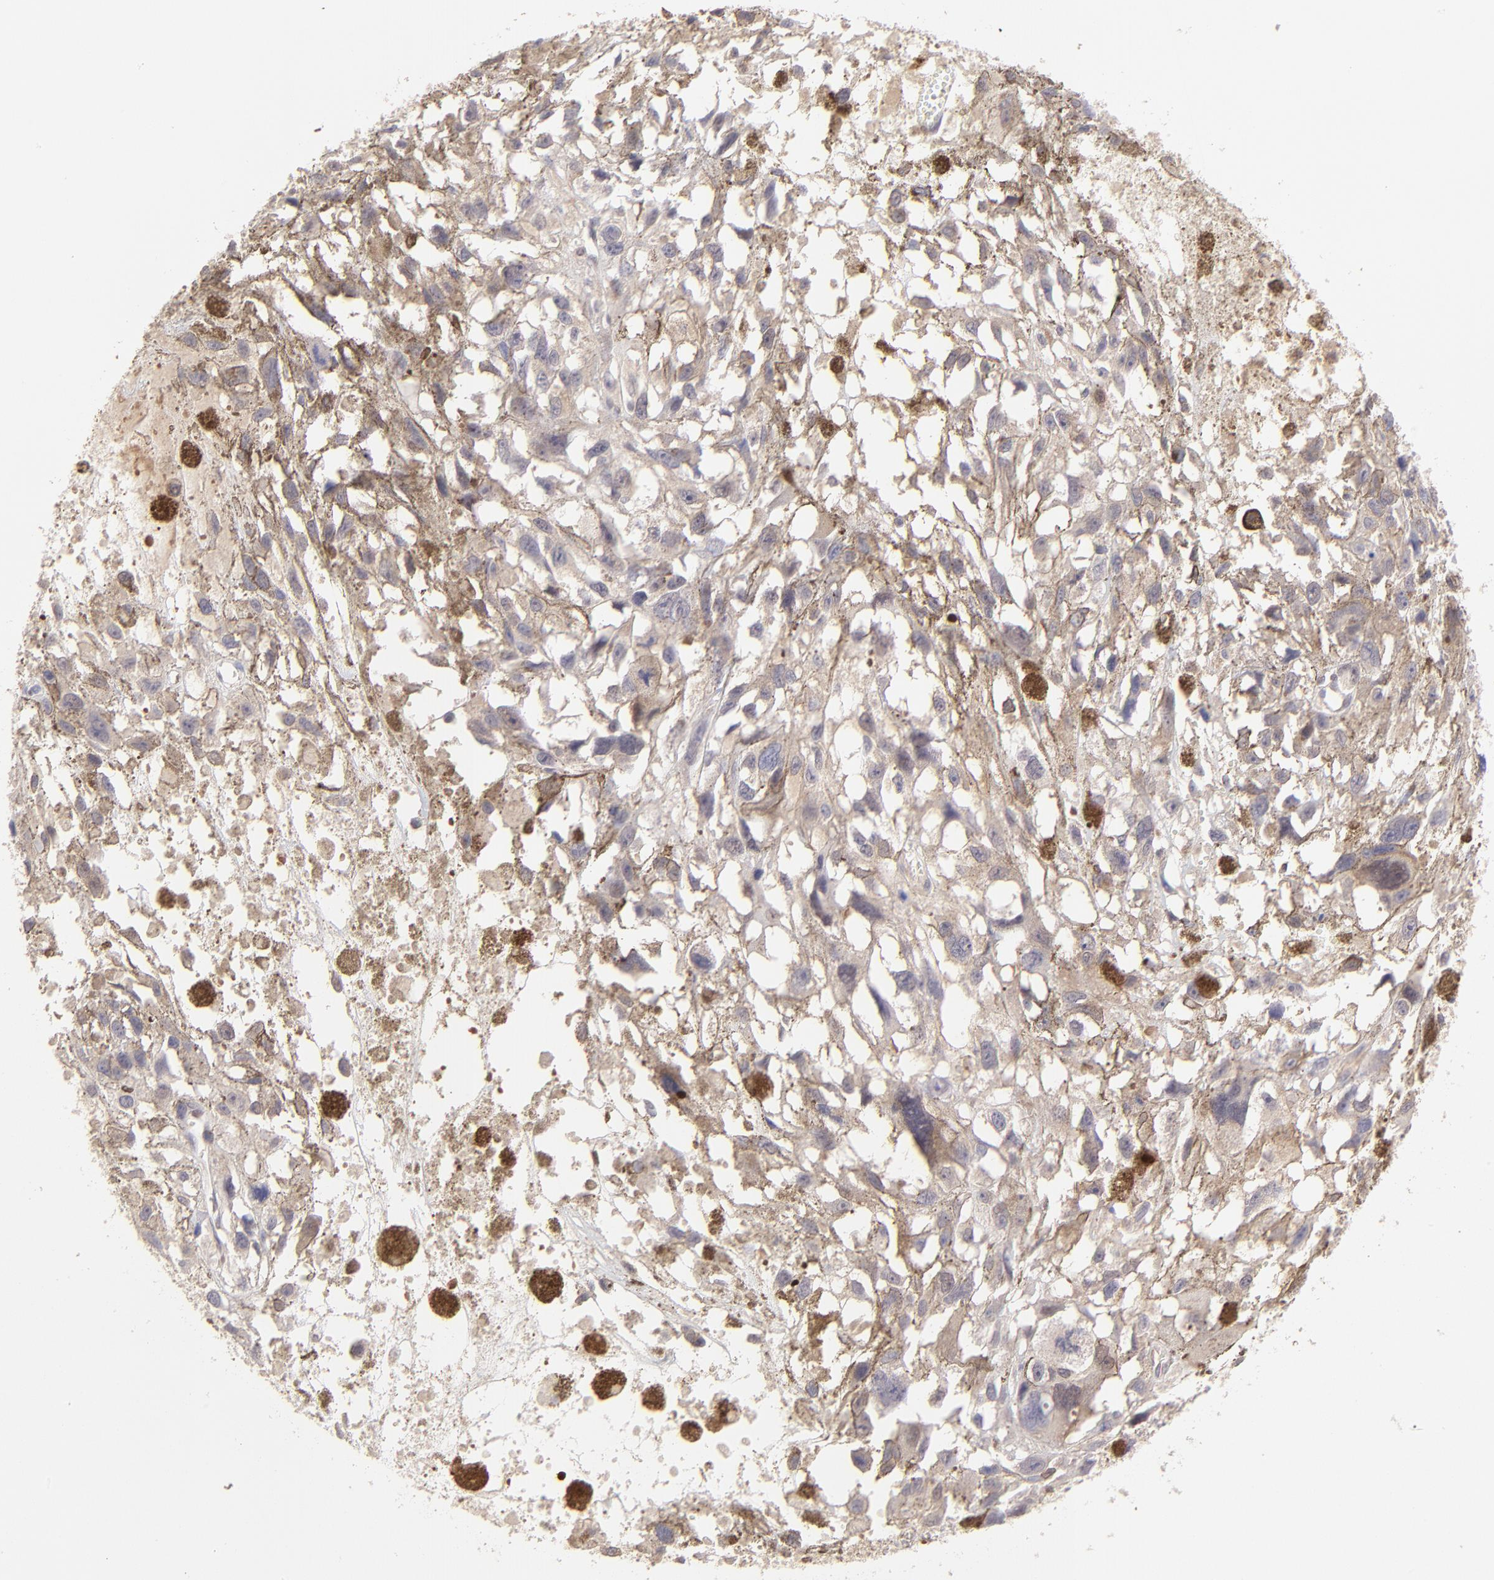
{"staining": {"intensity": "weak", "quantity": ">75%", "location": "cytoplasmic/membranous"}, "tissue": "melanoma", "cell_type": "Tumor cells", "image_type": "cancer", "snomed": [{"axis": "morphology", "description": "Malignant melanoma, Metastatic site"}, {"axis": "topography", "description": "Lymph node"}], "caption": "The photomicrograph demonstrates immunohistochemical staining of melanoma. There is weak cytoplasmic/membranous expression is appreciated in approximately >75% of tumor cells.", "gene": "HYAL1", "patient": {"sex": "male", "age": 59}}